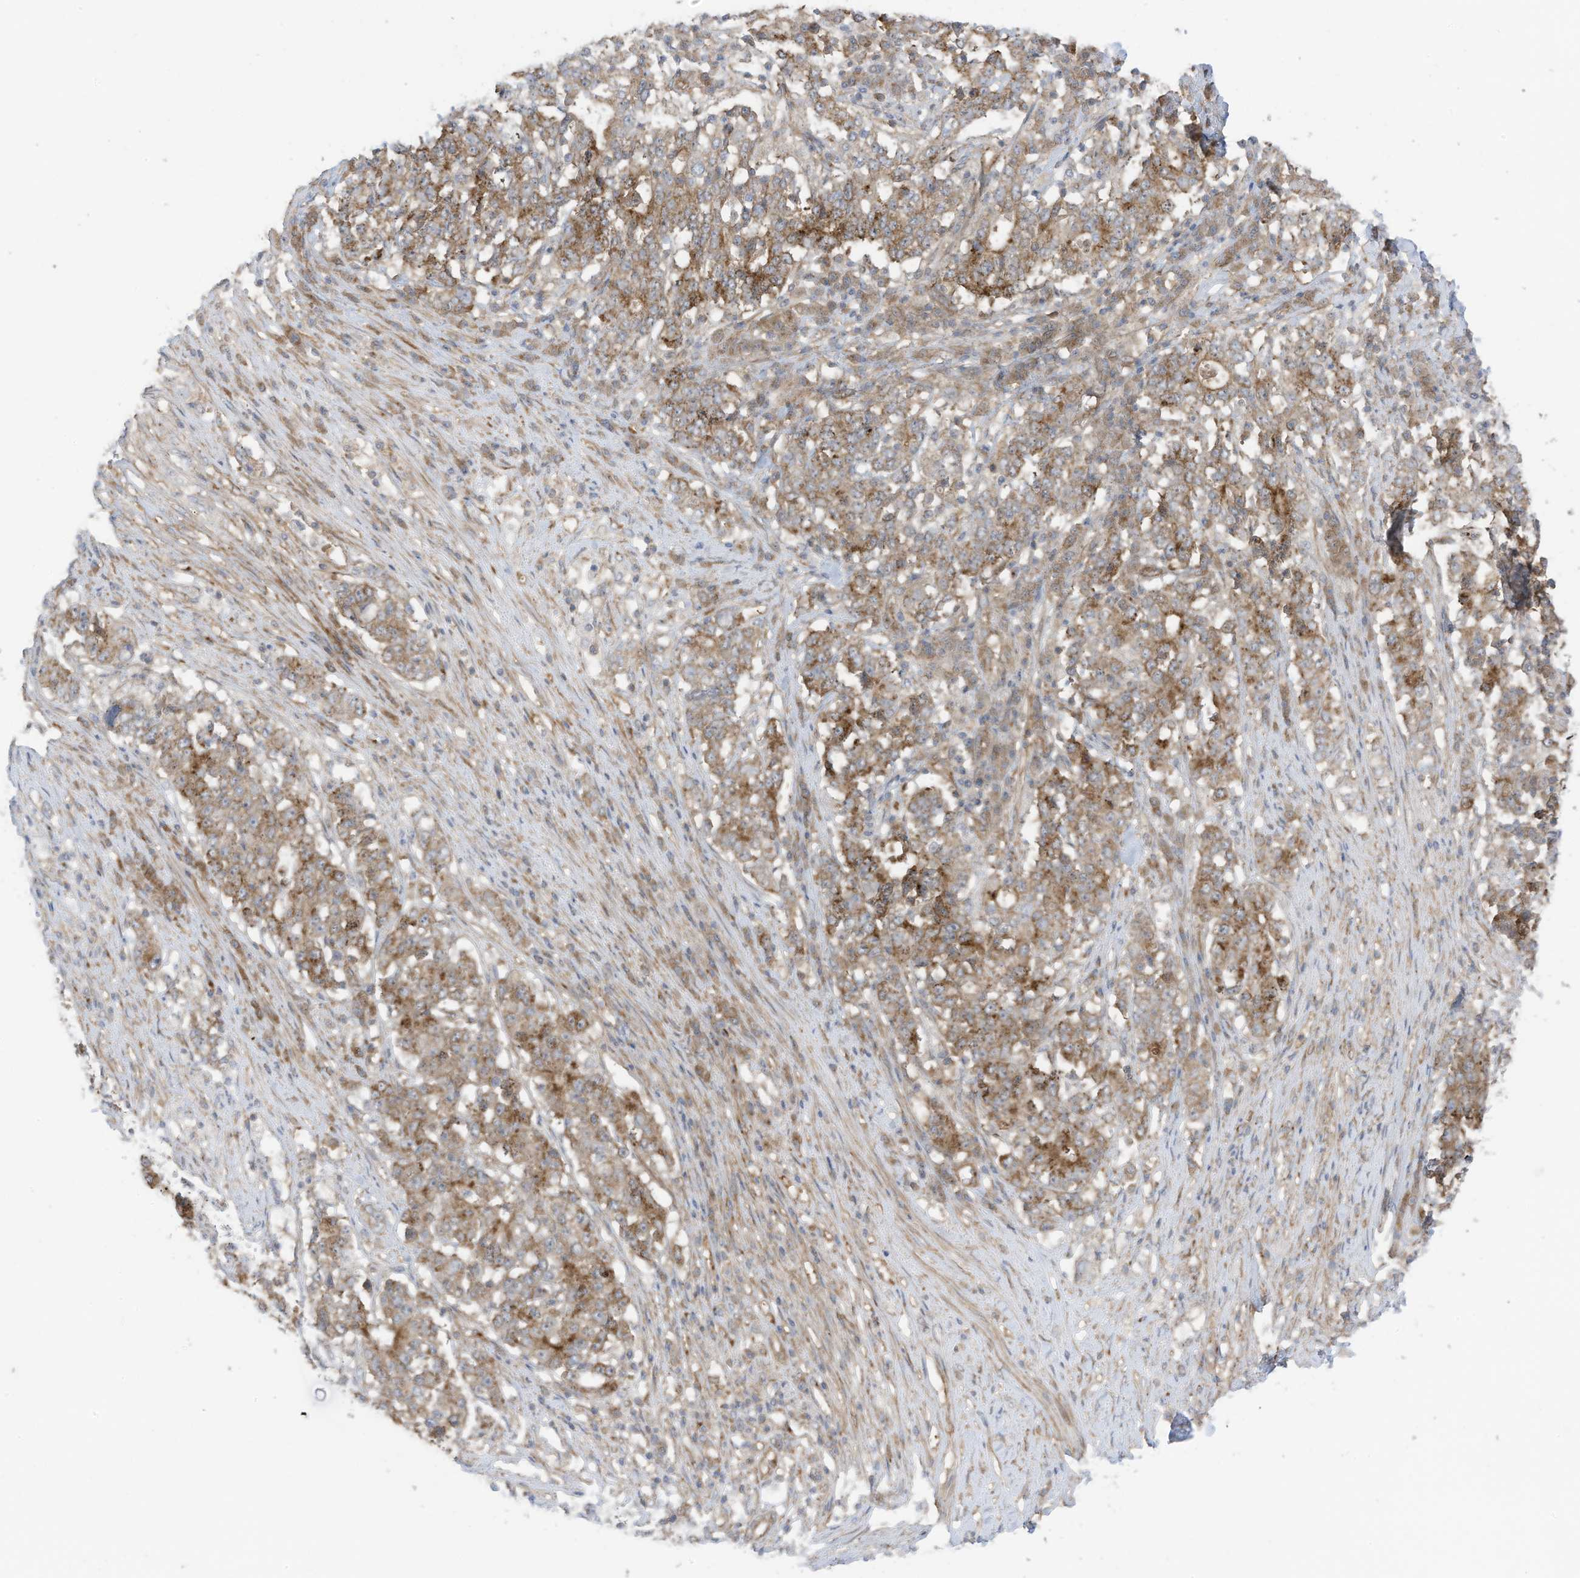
{"staining": {"intensity": "moderate", "quantity": "25%-75%", "location": "cytoplasmic/membranous"}, "tissue": "stomach cancer", "cell_type": "Tumor cells", "image_type": "cancer", "snomed": [{"axis": "morphology", "description": "Adenocarcinoma, NOS"}, {"axis": "topography", "description": "Stomach"}], "caption": "An IHC photomicrograph of neoplastic tissue is shown. Protein staining in brown highlights moderate cytoplasmic/membranous positivity in stomach cancer (adenocarcinoma) within tumor cells. Immunohistochemistry (ihc) stains the protein of interest in brown and the nuclei are stained blue.", "gene": "REPS1", "patient": {"sex": "male", "age": 59}}